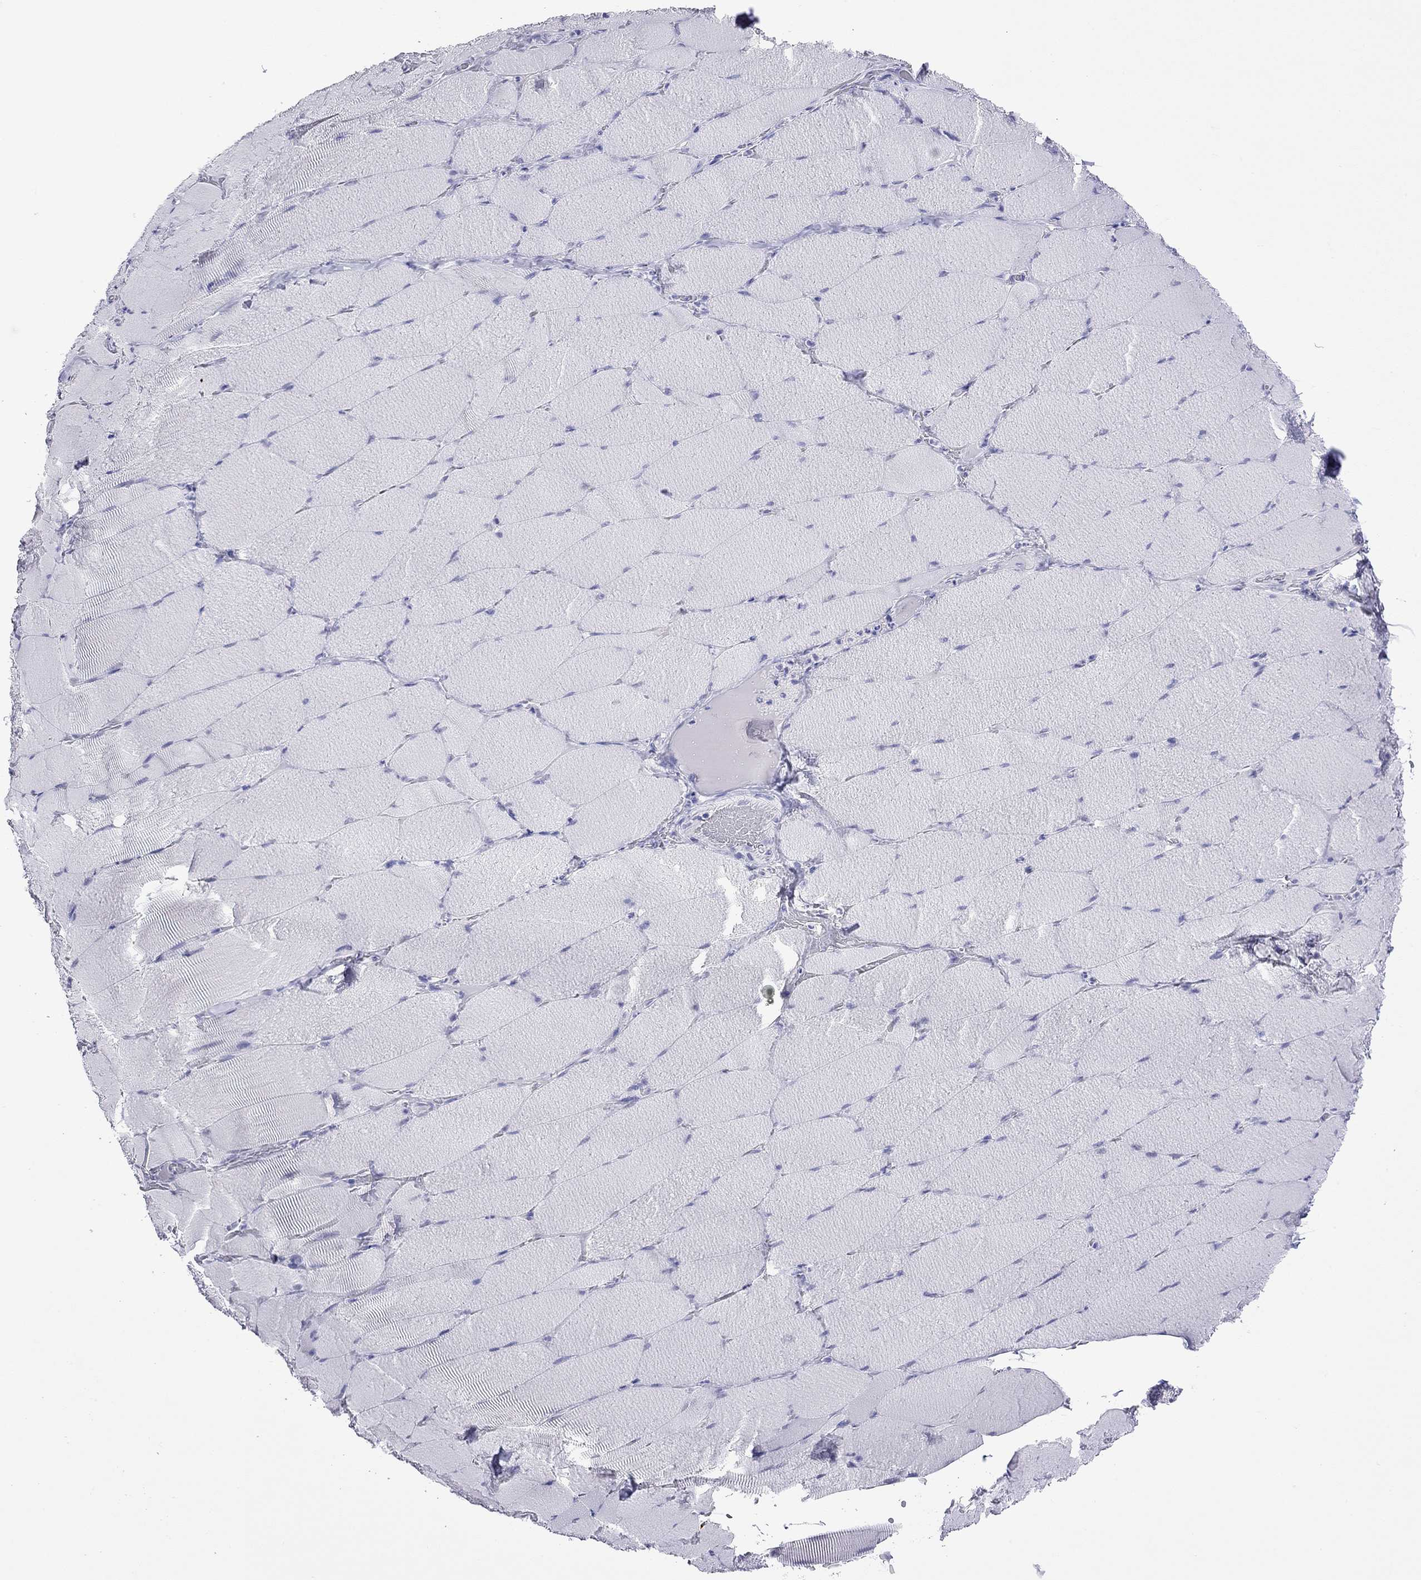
{"staining": {"intensity": "negative", "quantity": "none", "location": "none"}, "tissue": "skeletal muscle", "cell_type": "Myocytes", "image_type": "normal", "snomed": [{"axis": "morphology", "description": "Normal tissue, NOS"}, {"axis": "topography", "description": "Skeletal muscle"}], "caption": "DAB immunohistochemical staining of benign human skeletal muscle shows no significant expression in myocytes. The staining was performed using DAB (3,3'-diaminobenzidine) to visualize the protein expression in brown, while the nuclei were stained in blue with hematoxylin (Magnification: 20x).", "gene": "SLC30A8", "patient": {"sex": "male", "age": 56}}